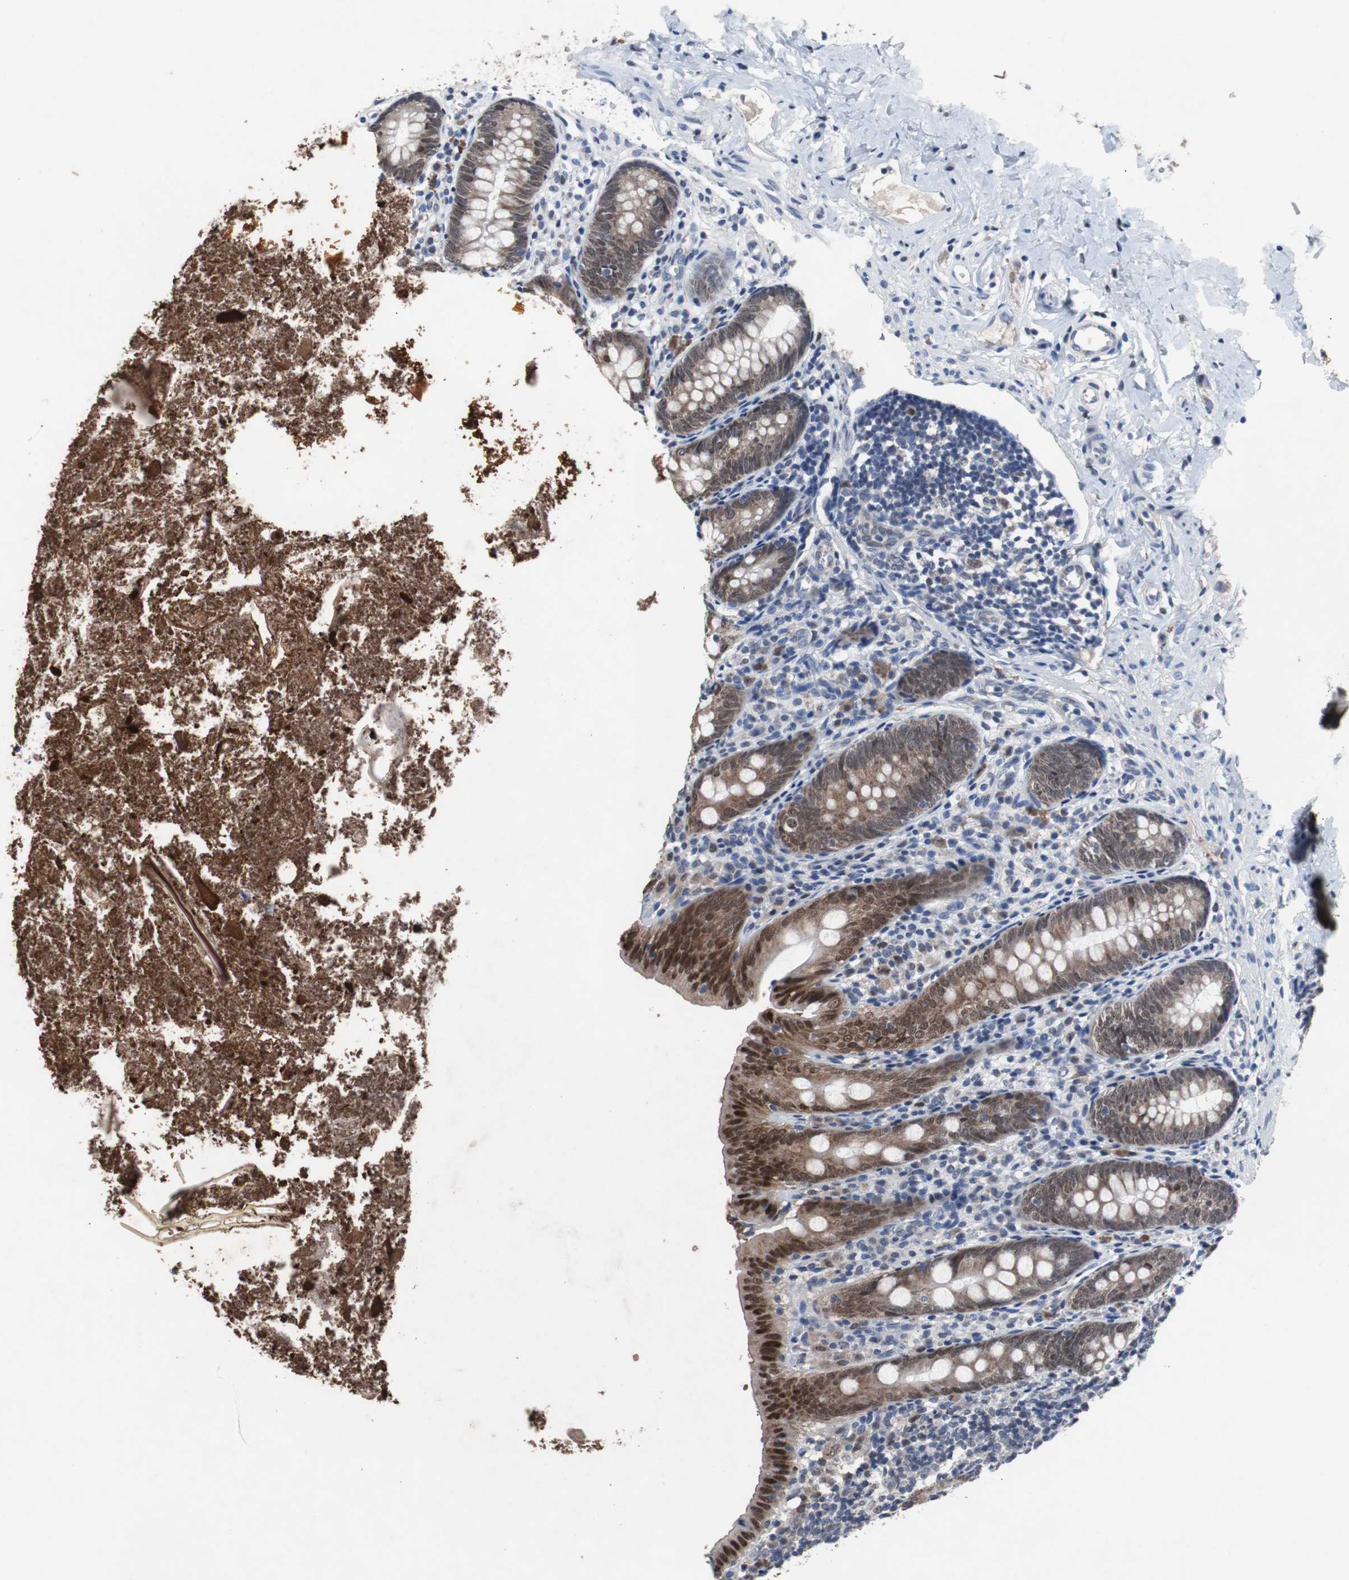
{"staining": {"intensity": "moderate", "quantity": ">75%", "location": "cytoplasmic/membranous,nuclear"}, "tissue": "appendix", "cell_type": "Glandular cells", "image_type": "normal", "snomed": [{"axis": "morphology", "description": "Normal tissue, NOS"}, {"axis": "topography", "description": "Appendix"}], "caption": "An immunohistochemistry (IHC) image of normal tissue is shown. Protein staining in brown highlights moderate cytoplasmic/membranous,nuclear positivity in appendix within glandular cells. Using DAB (3,3'-diaminobenzidine) (brown) and hematoxylin (blue) stains, captured at high magnification using brightfield microscopy.", "gene": "RBM47", "patient": {"sex": "female", "age": 10}}